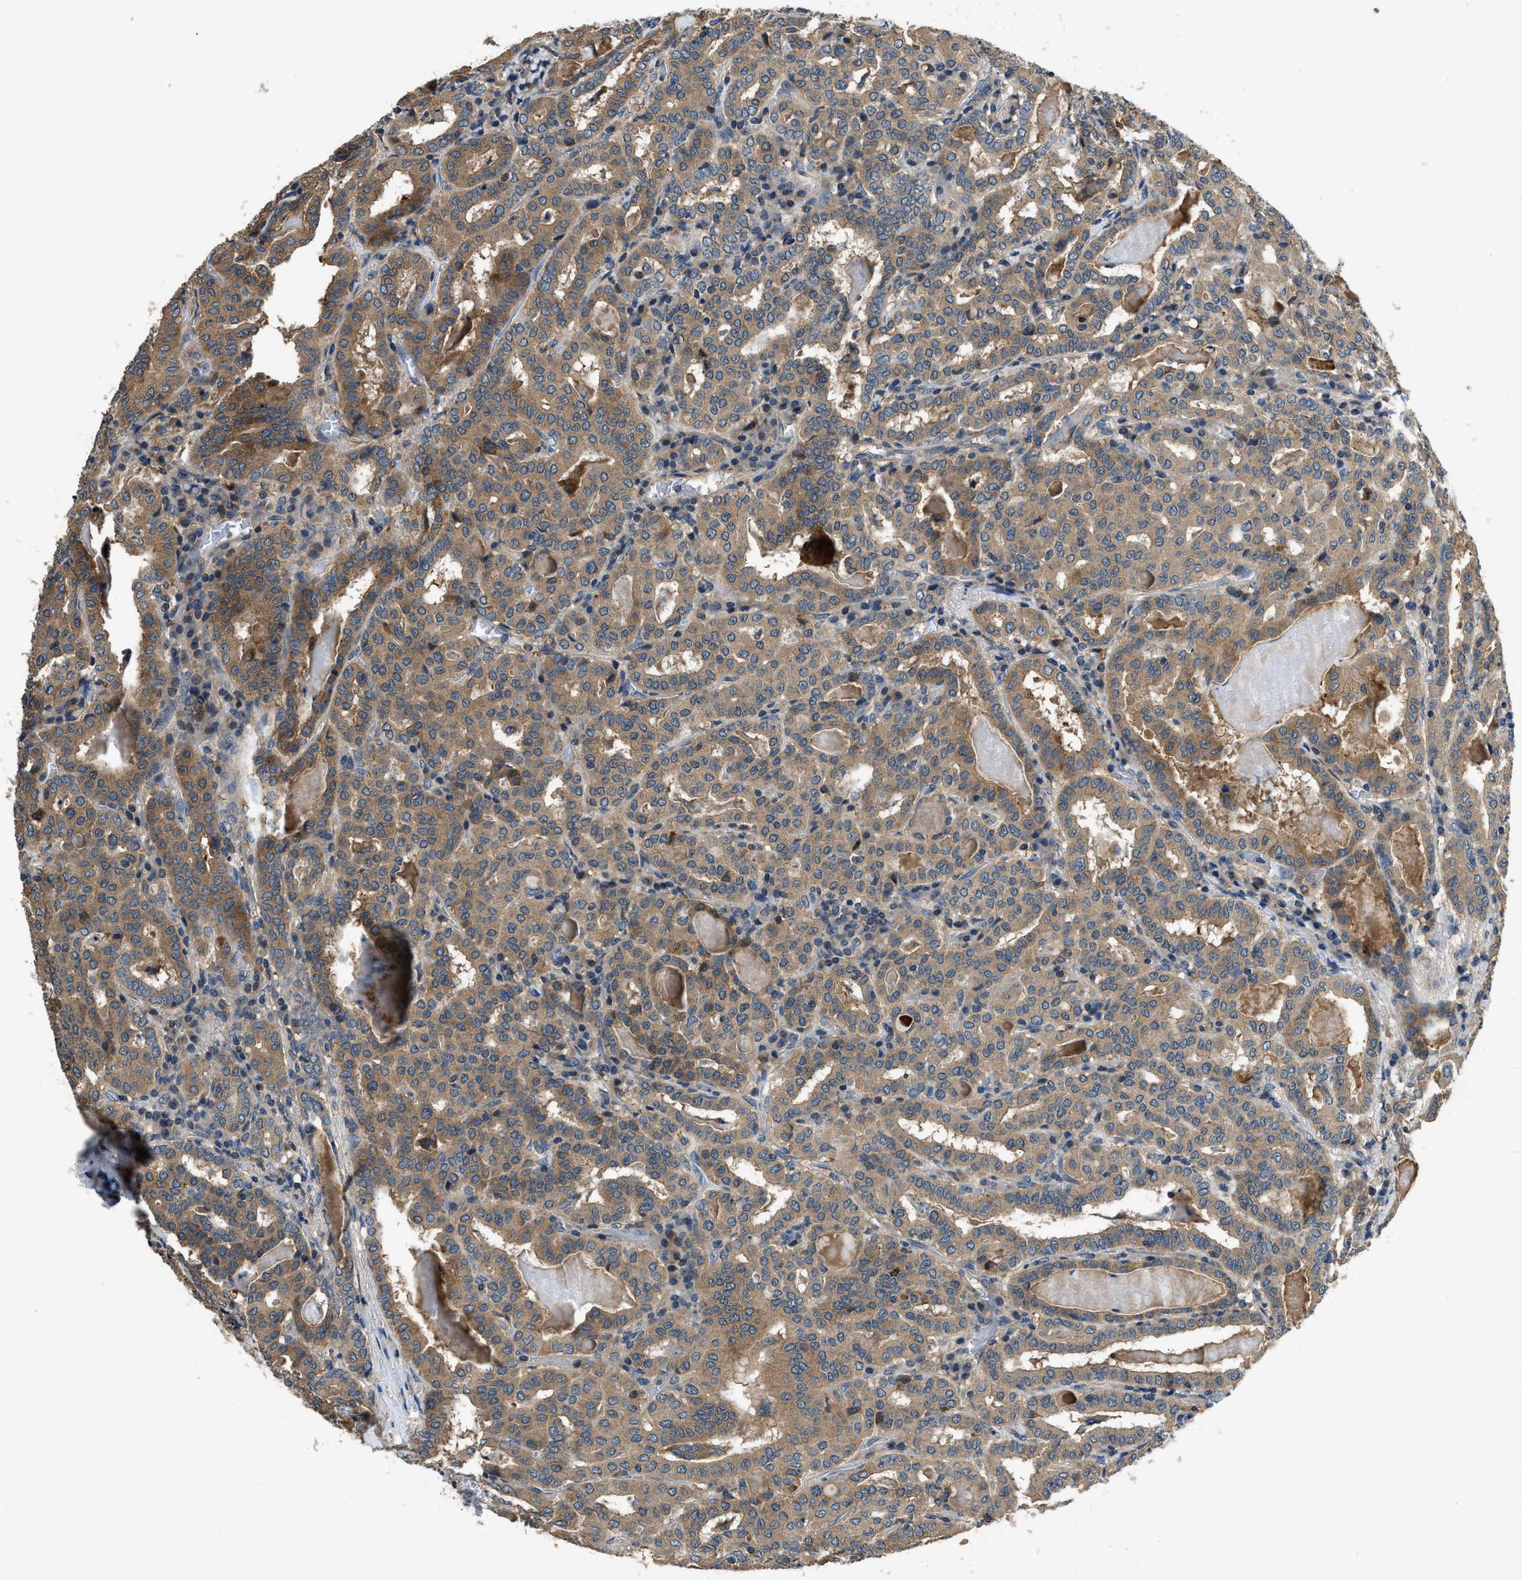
{"staining": {"intensity": "moderate", "quantity": ">75%", "location": "cytoplasmic/membranous"}, "tissue": "thyroid cancer", "cell_type": "Tumor cells", "image_type": "cancer", "snomed": [{"axis": "morphology", "description": "Papillary adenocarcinoma, NOS"}, {"axis": "topography", "description": "Thyroid gland"}], "caption": "Thyroid papillary adenocarcinoma stained for a protein reveals moderate cytoplasmic/membranous positivity in tumor cells.", "gene": "IL3RA", "patient": {"sex": "female", "age": 42}}